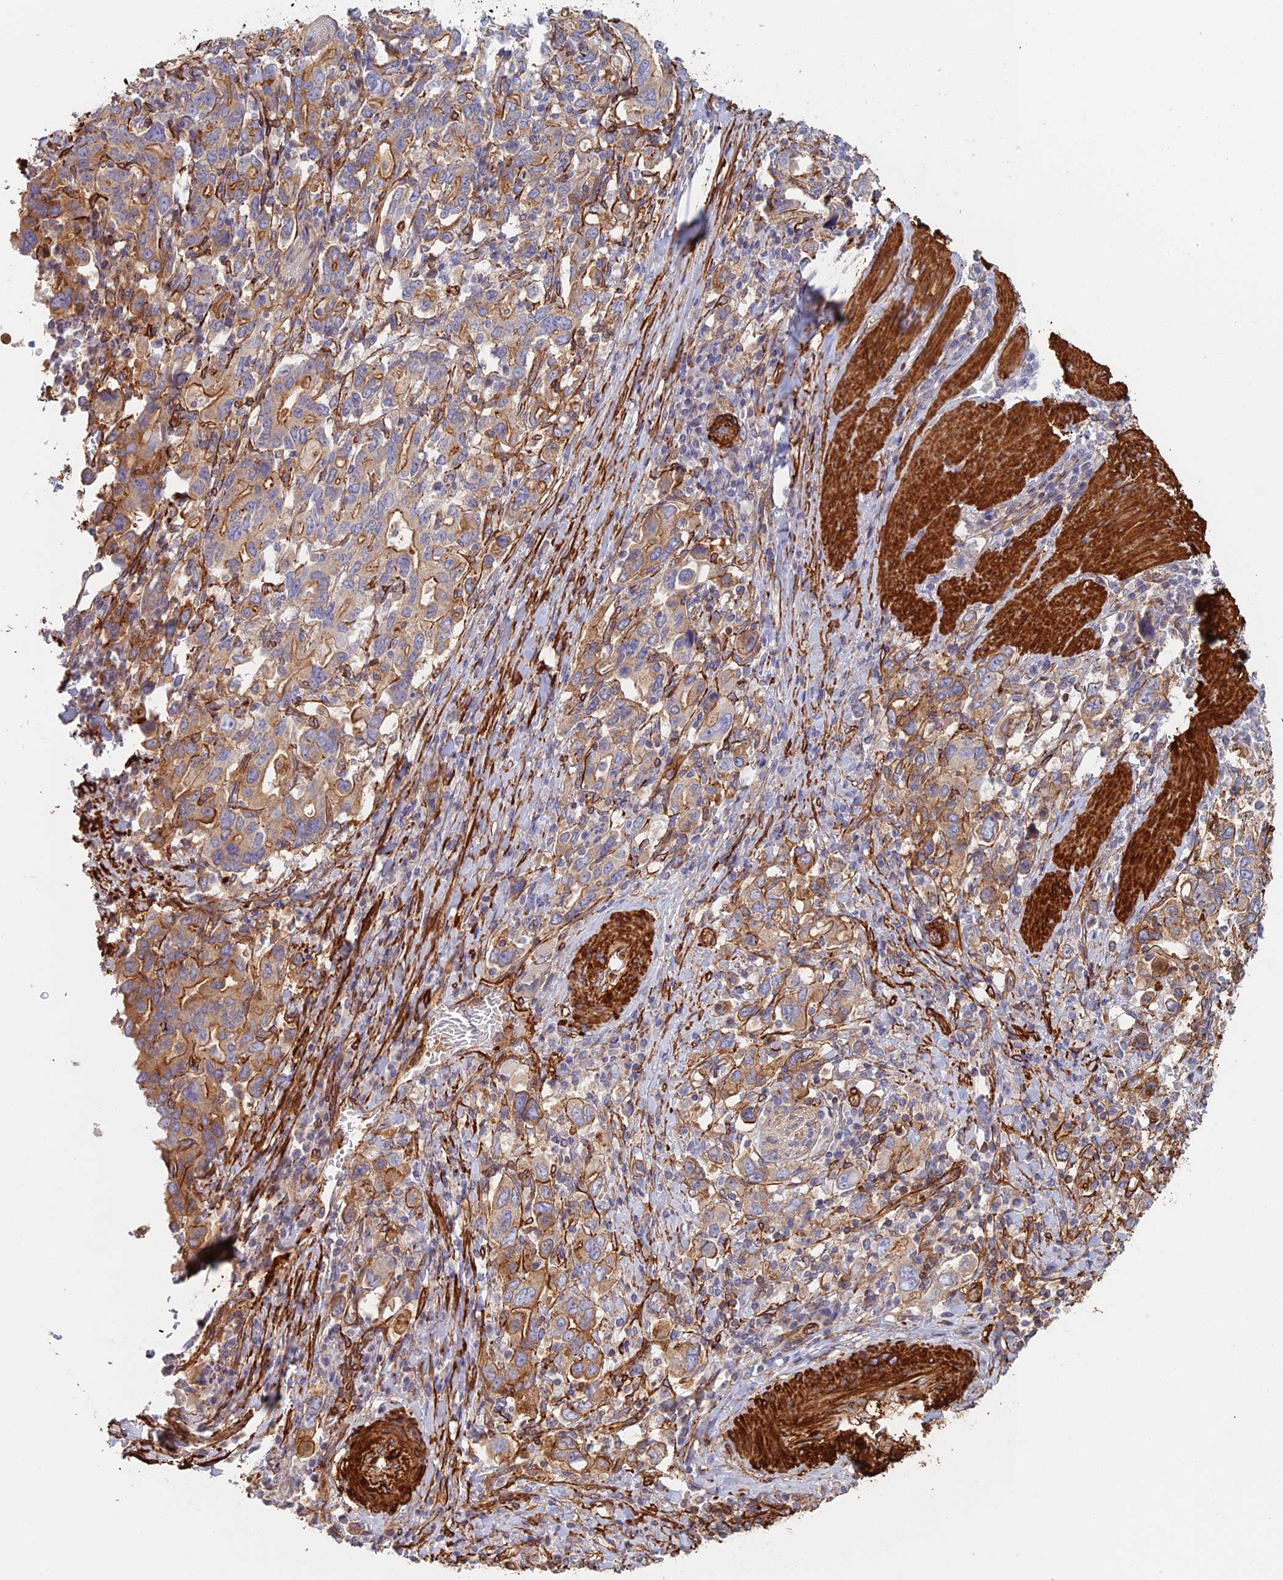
{"staining": {"intensity": "moderate", "quantity": ">75%", "location": "cytoplasmic/membranous"}, "tissue": "stomach cancer", "cell_type": "Tumor cells", "image_type": "cancer", "snomed": [{"axis": "morphology", "description": "Adenocarcinoma, NOS"}, {"axis": "topography", "description": "Stomach, upper"}, {"axis": "topography", "description": "Stomach"}], "caption": "A high-resolution histopathology image shows immunohistochemistry staining of adenocarcinoma (stomach), which demonstrates moderate cytoplasmic/membranous expression in approximately >75% of tumor cells. (IHC, brightfield microscopy, high magnification).", "gene": "PAK4", "patient": {"sex": "male", "age": 62}}